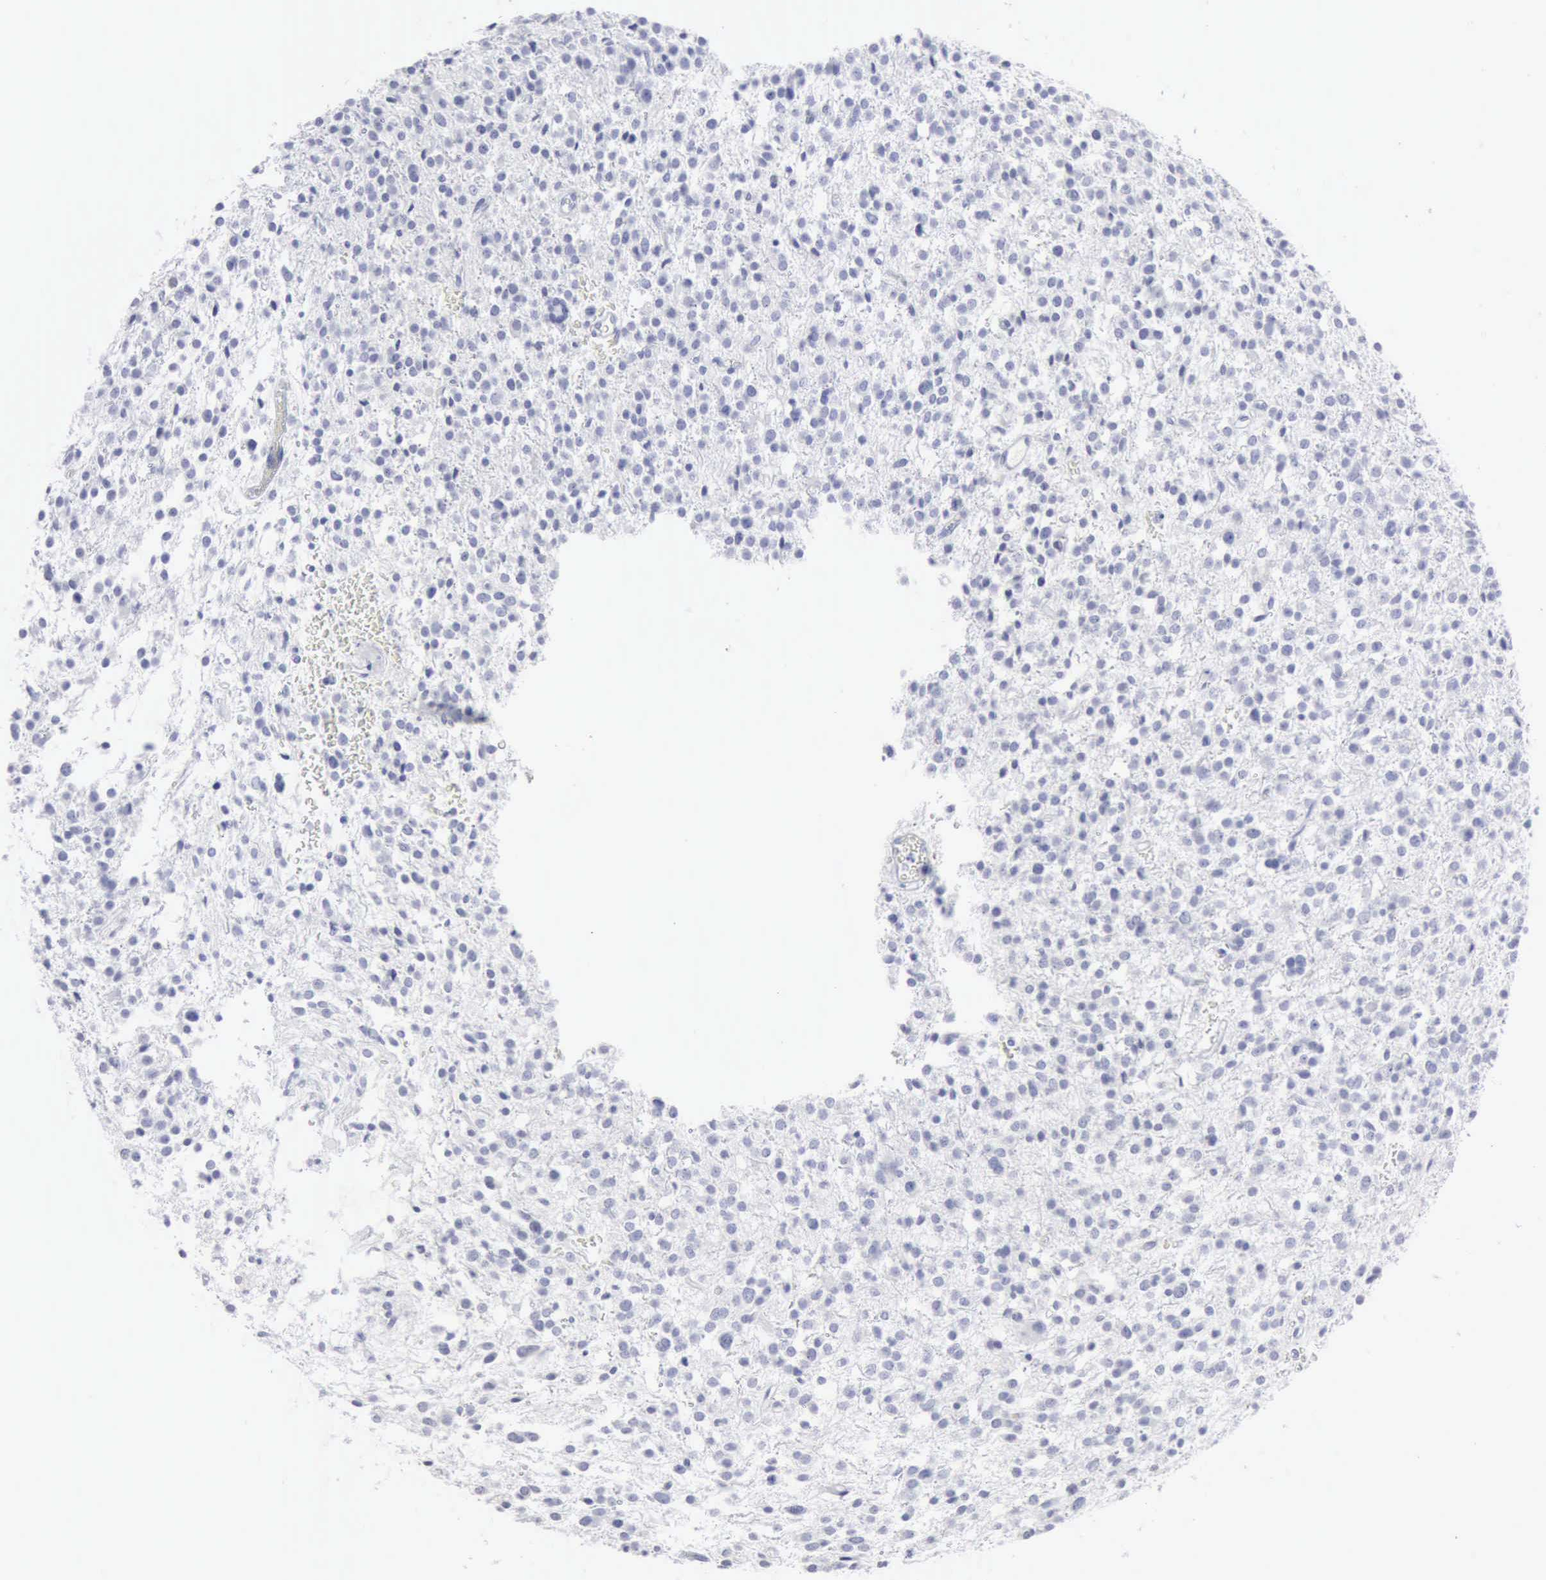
{"staining": {"intensity": "negative", "quantity": "none", "location": "none"}, "tissue": "glioma", "cell_type": "Tumor cells", "image_type": "cancer", "snomed": [{"axis": "morphology", "description": "Glioma, malignant, Low grade"}, {"axis": "topography", "description": "Brain"}], "caption": "High magnification brightfield microscopy of malignant glioma (low-grade) stained with DAB (3,3'-diaminobenzidine) (brown) and counterstained with hematoxylin (blue): tumor cells show no significant expression. (Immunohistochemistry, brightfield microscopy, high magnification).", "gene": "CMA1", "patient": {"sex": "female", "age": 36}}